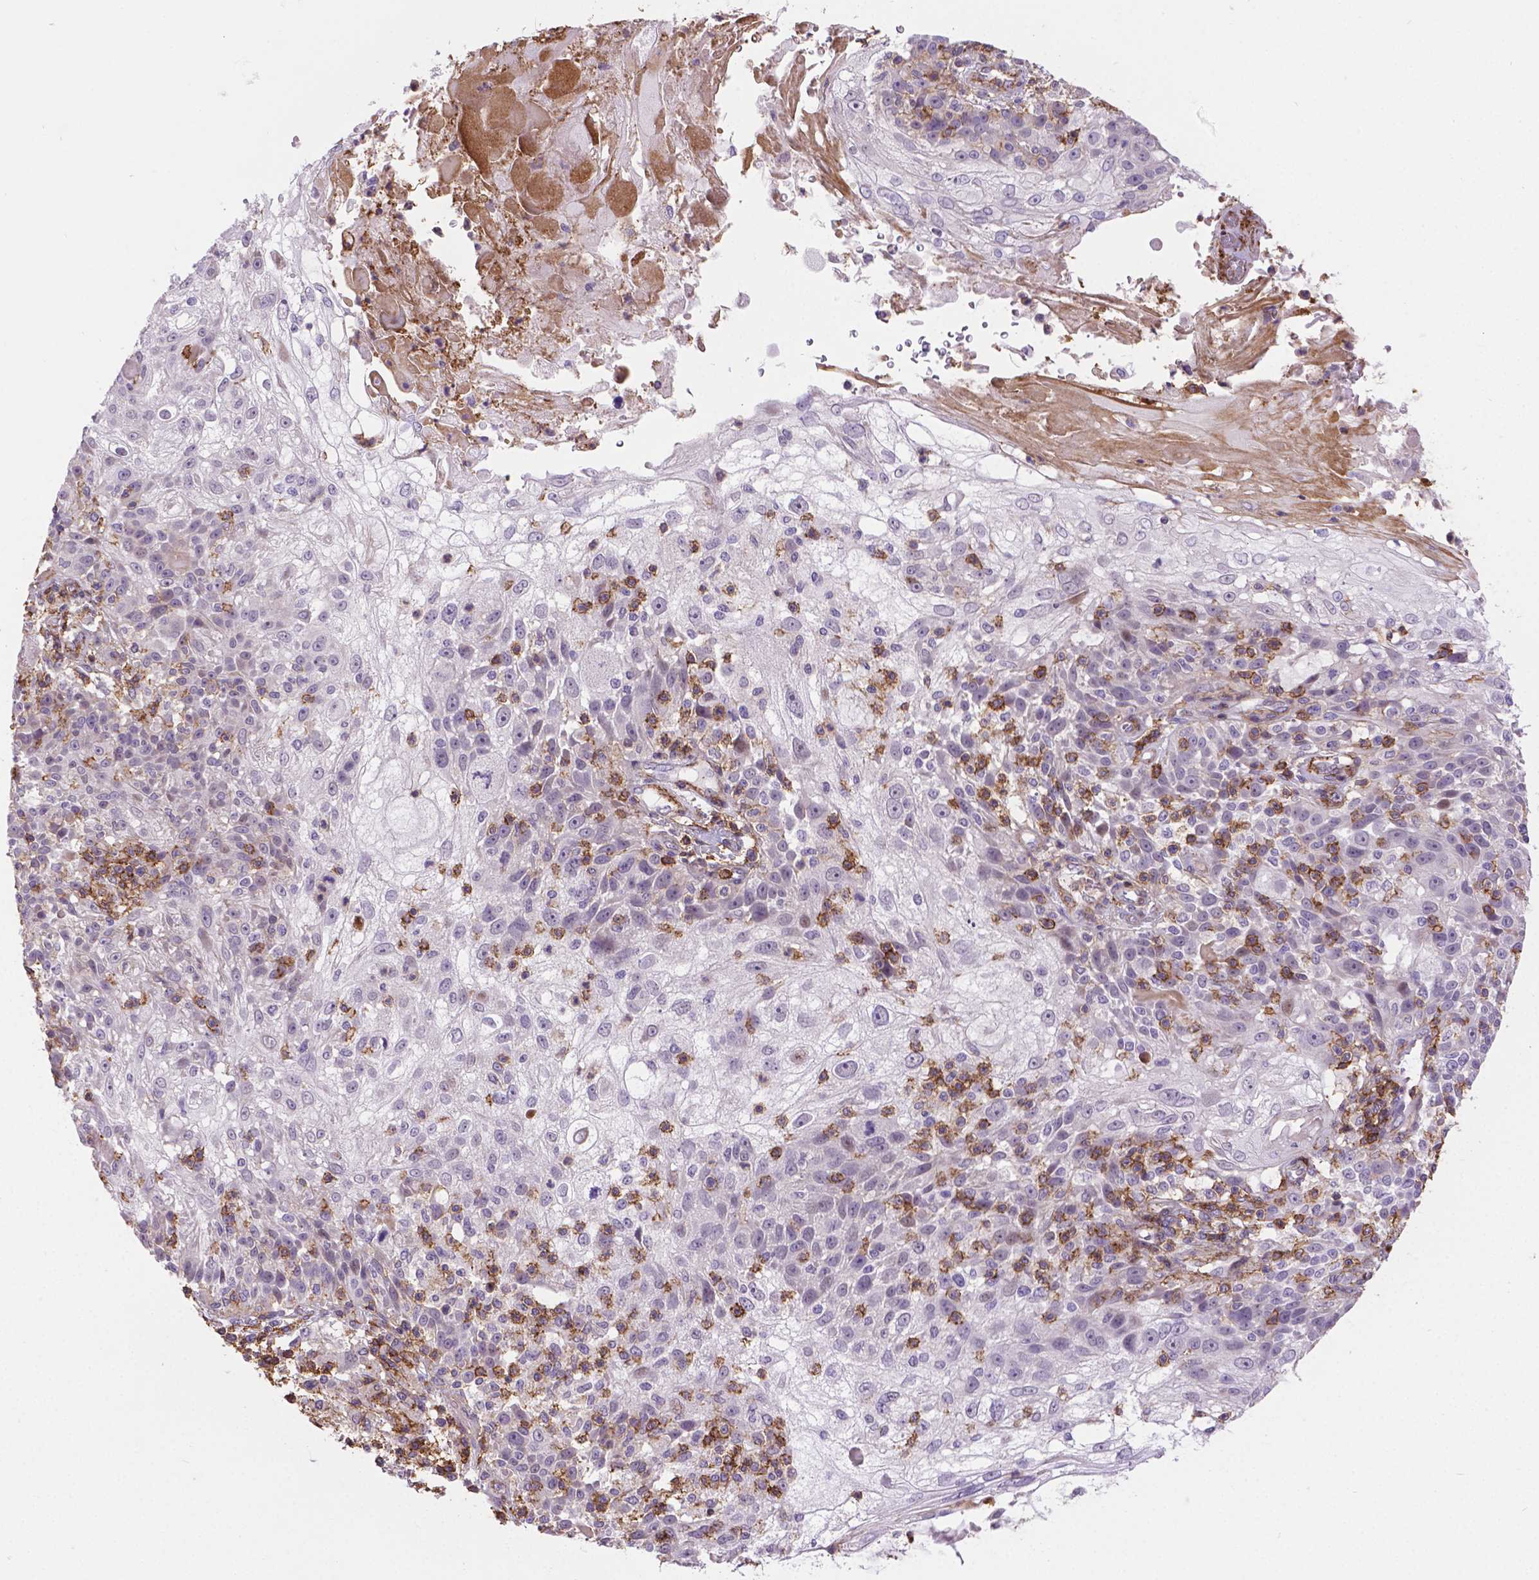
{"staining": {"intensity": "negative", "quantity": "none", "location": "none"}, "tissue": "skin cancer", "cell_type": "Tumor cells", "image_type": "cancer", "snomed": [{"axis": "morphology", "description": "Normal tissue, NOS"}, {"axis": "morphology", "description": "Squamous cell carcinoma, NOS"}, {"axis": "topography", "description": "Skin"}], "caption": "Immunohistochemical staining of human skin cancer demonstrates no significant positivity in tumor cells.", "gene": "ACAD10", "patient": {"sex": "female", "age": 83}}